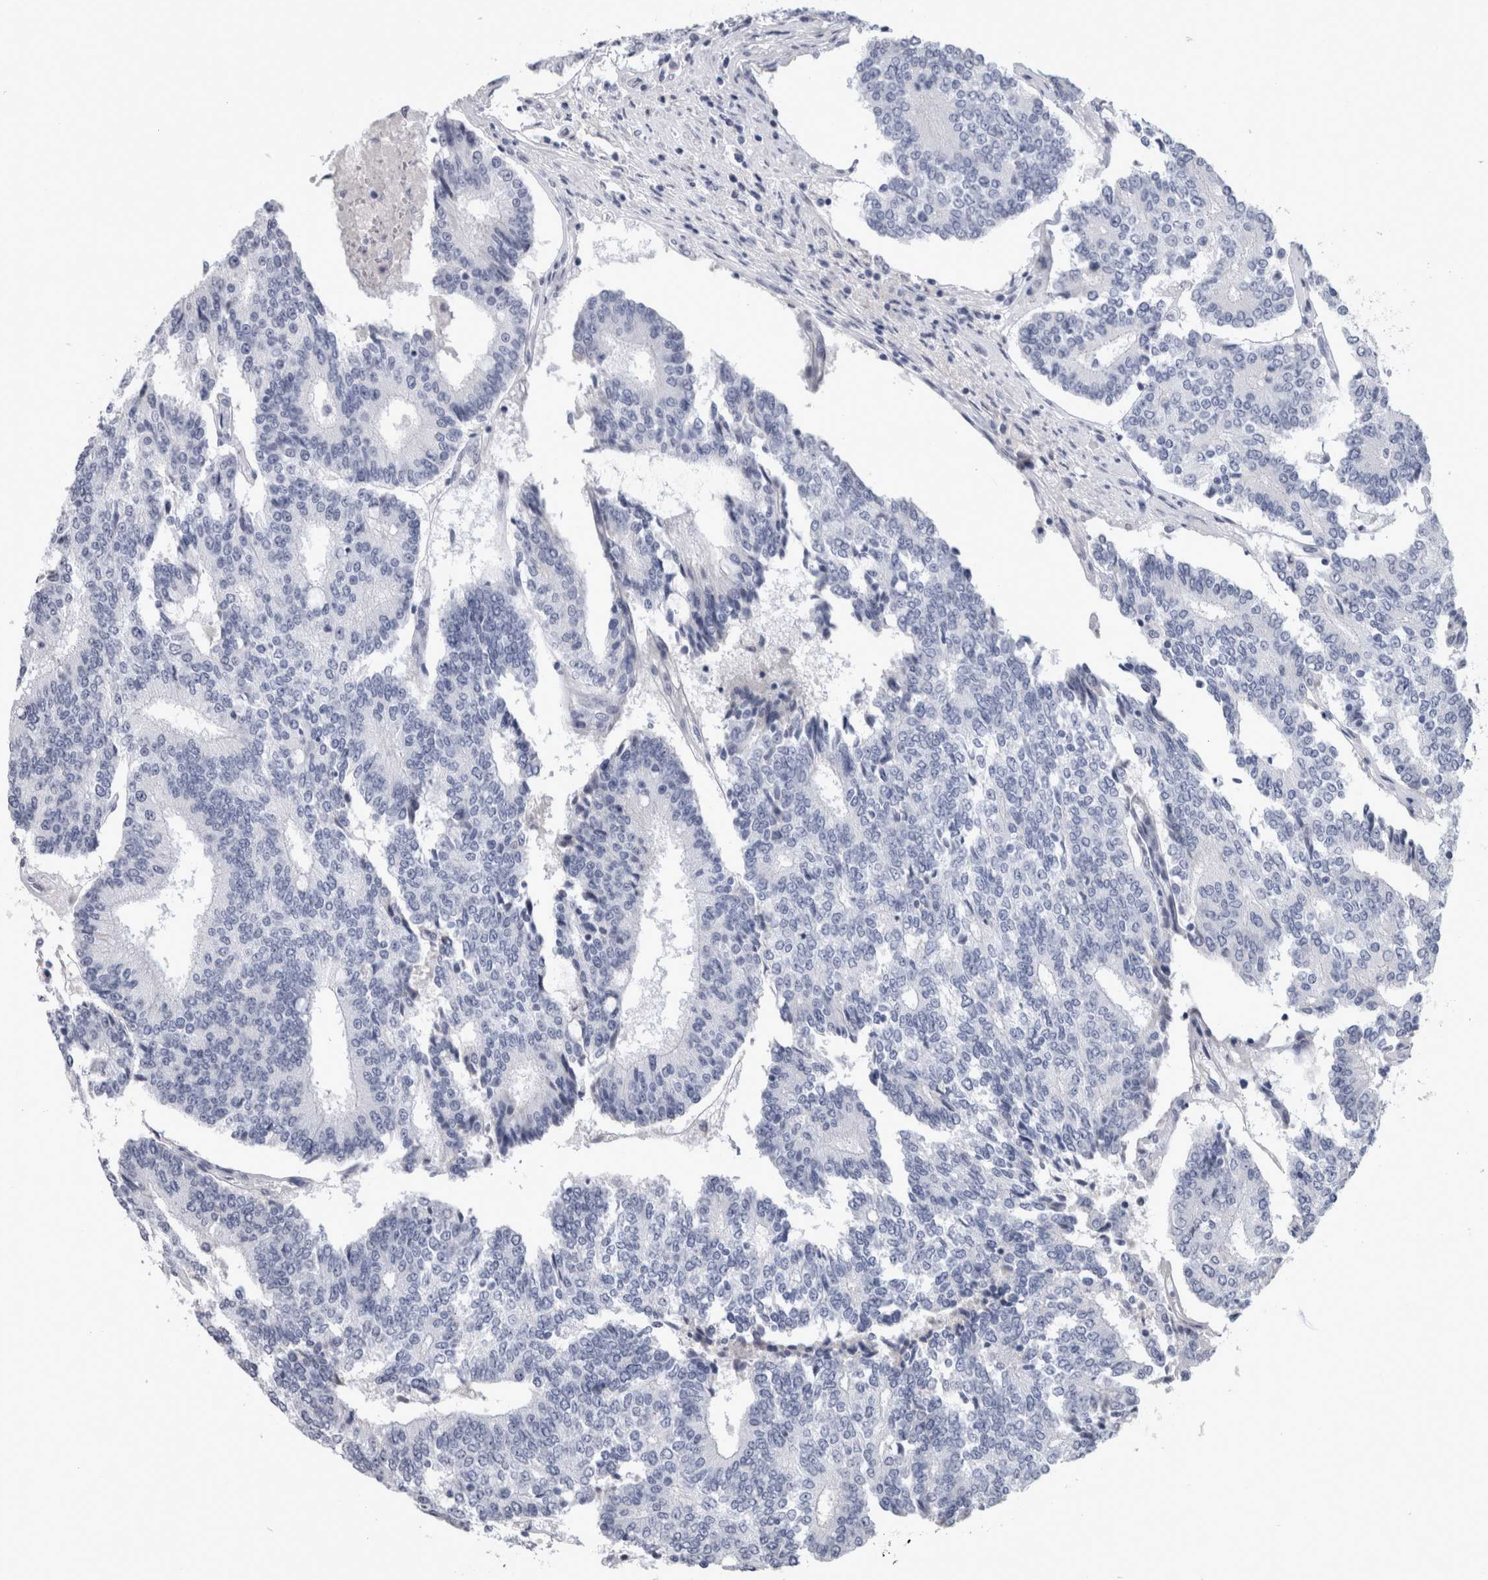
{"staining": {"intensity": "negative", "quantity": "none", "location": "none"}, "tissue": "prostate cancer", "cell_type": "Tumor cells", "image_type": "cancer", "snomed": [{"axis": "morphology", "description": "Normal tissue, NOS"}, {"axis": "morphology", "description": "Adenocarcinoma, High grade"}, {"axis": "topography", "description": "Prostate"}, {"axis": "topography", "description": "Seminal veicle"}], "caption": "Immunohistochemistry (IHC) photomicrograph of neoplastic tissue: high-grade adenocarcinoma (prostate) stained with DAB reveals no significant protein expression in tumor cells.", "gene": "PAX5", "patient": {"sex": "male", "age": 55}}